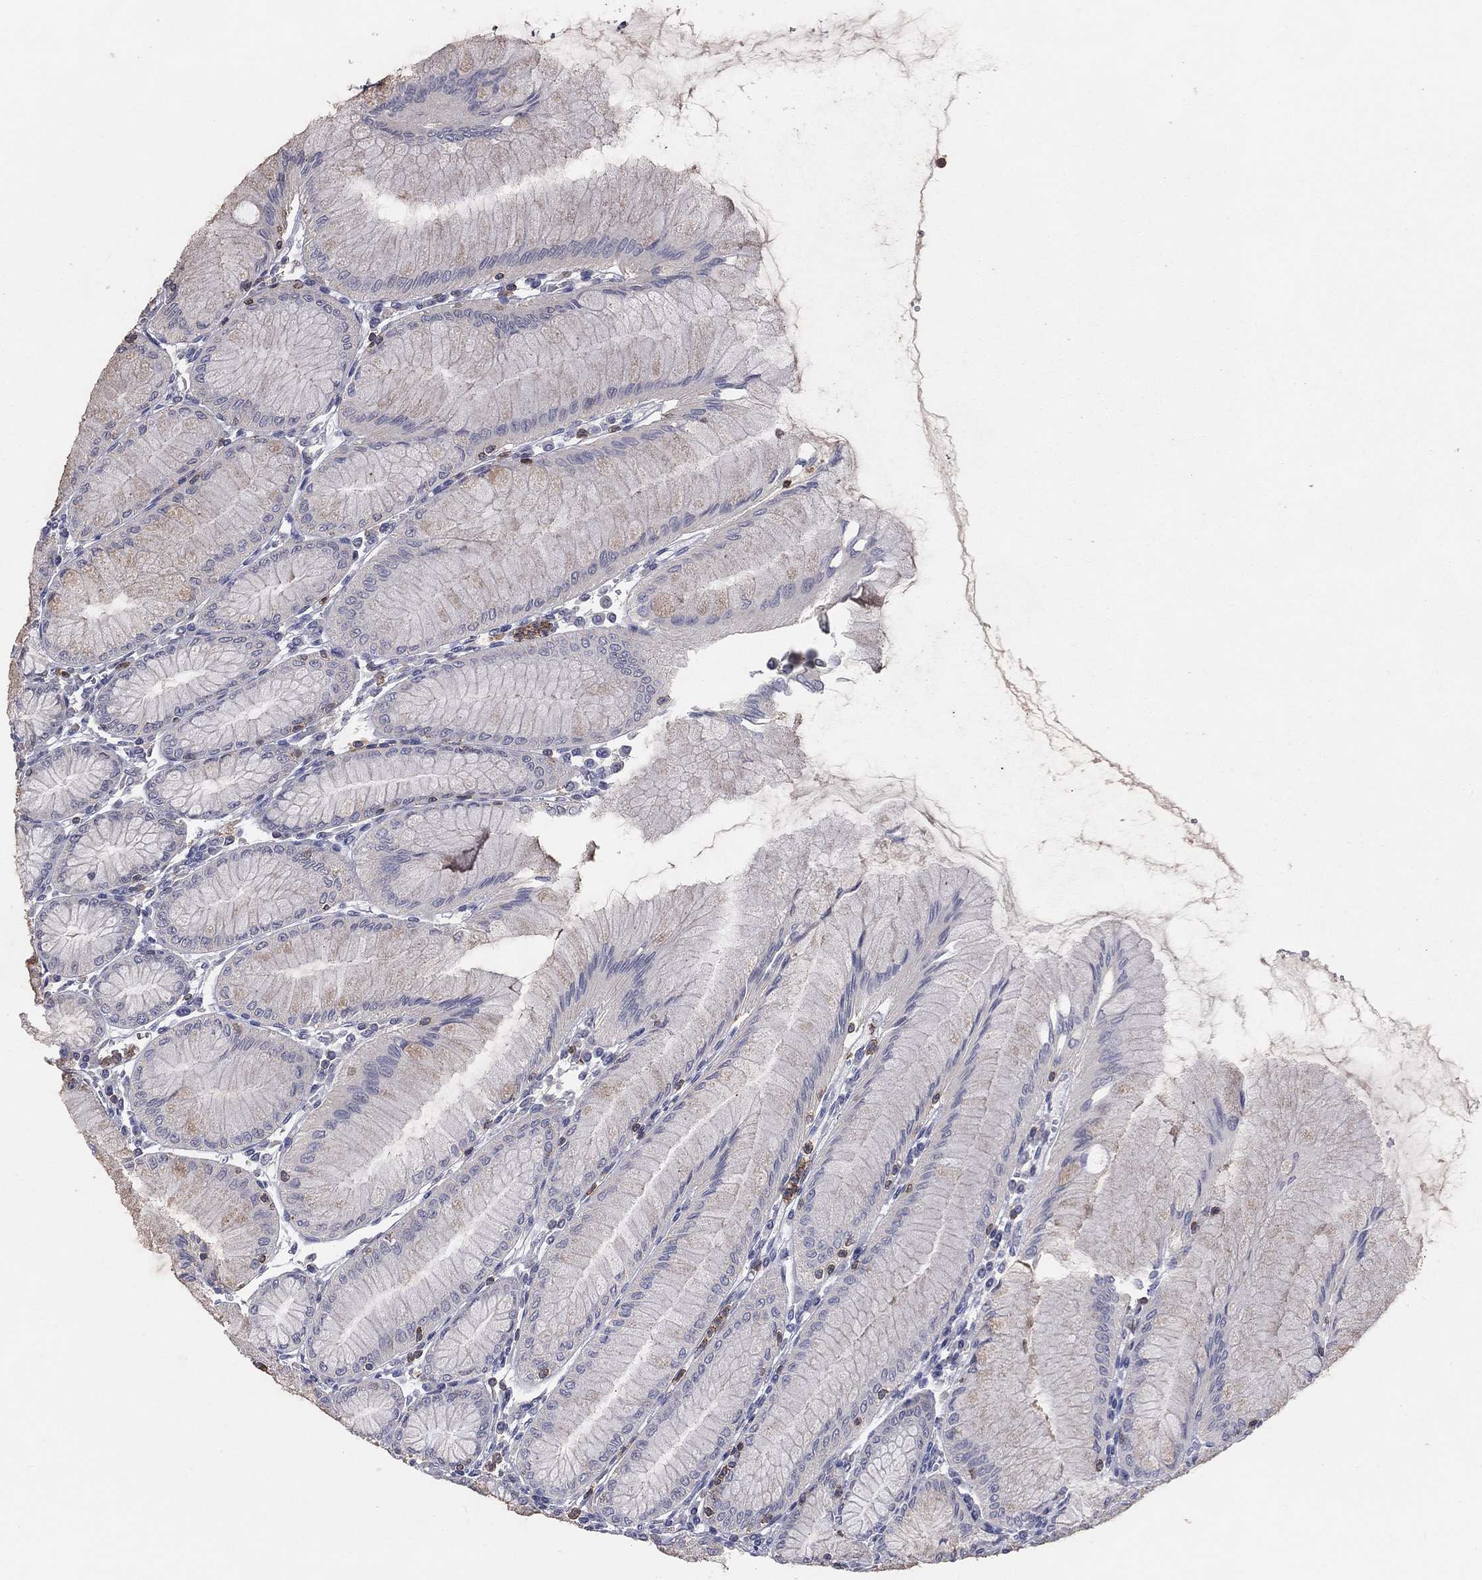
{"staining": {"intensity": "negative", "quantity": "none", "location": "none"}, "tissue": "stomach", "cell_type": "Glandular cells", "image_type": "normal", "snomed": [{"axis": "morphology", "description": "Normal tissue, NOS"}, {"axis": "topography", "description": "Stomach"}], "caption": "High power microscopy photomicrograph of an immunohistochemistry (IHC) histopathology image of unremarkable stomach, revealing no significant positivity in glandular cells.", "gene": "PSTPIP1", "patient": {"sex": "female", "age": 57}}